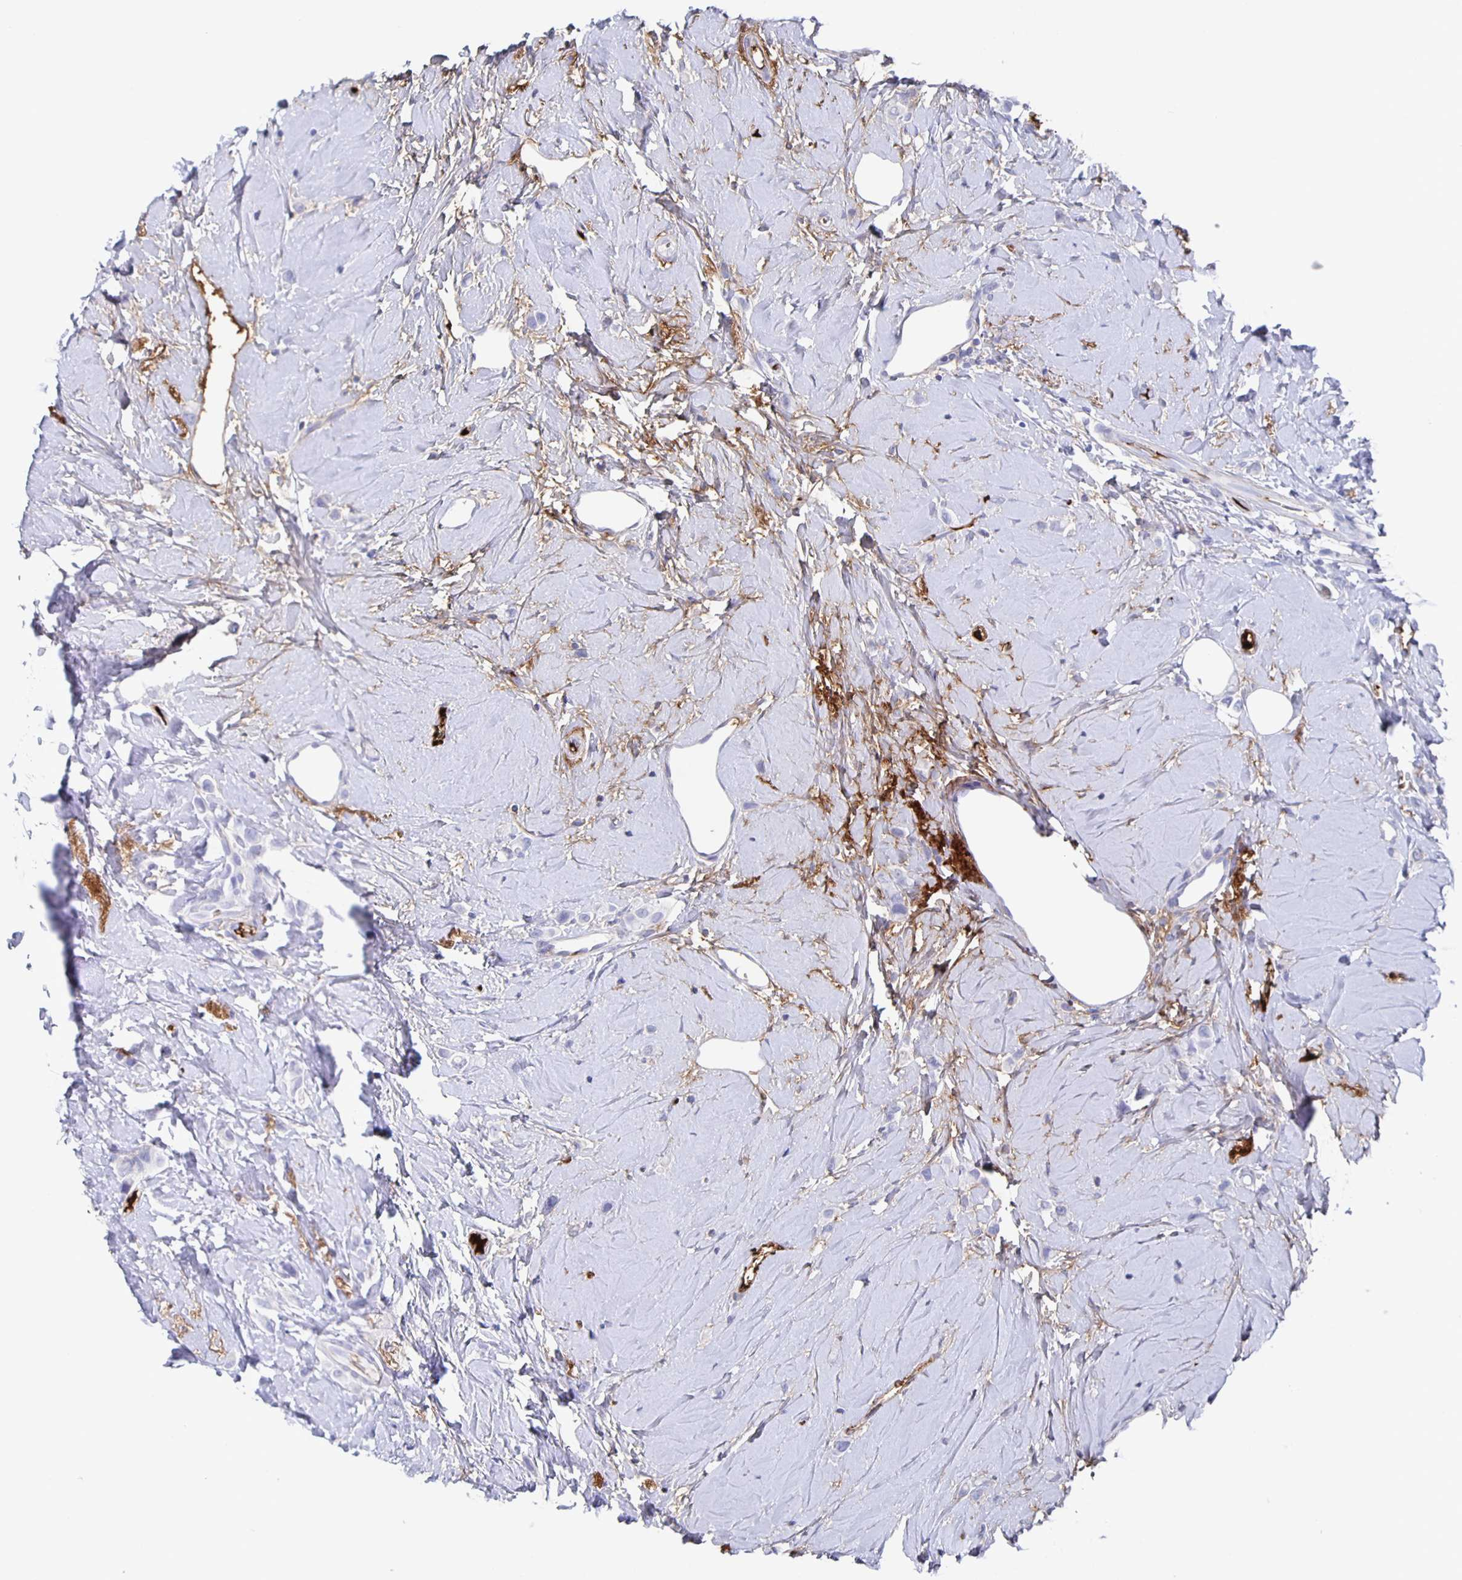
{"staining": {"intensity": "negative", "quantity": "none", "location": "none"}, "tissue": "breast cancer", "cell_type": "Tumor cells", "image_type": "cancer", "snomed": [{"axis": "morphology", "description": "Lobular carcinoma"}, {"axis": "topography", "description": "Breast"}], "caption": "The histopathology image displays no staining of tumor cells in breast cancer (lobular carcinoma).", "gene": "FGA", "patient": {"sex": "female", "age": 66}}